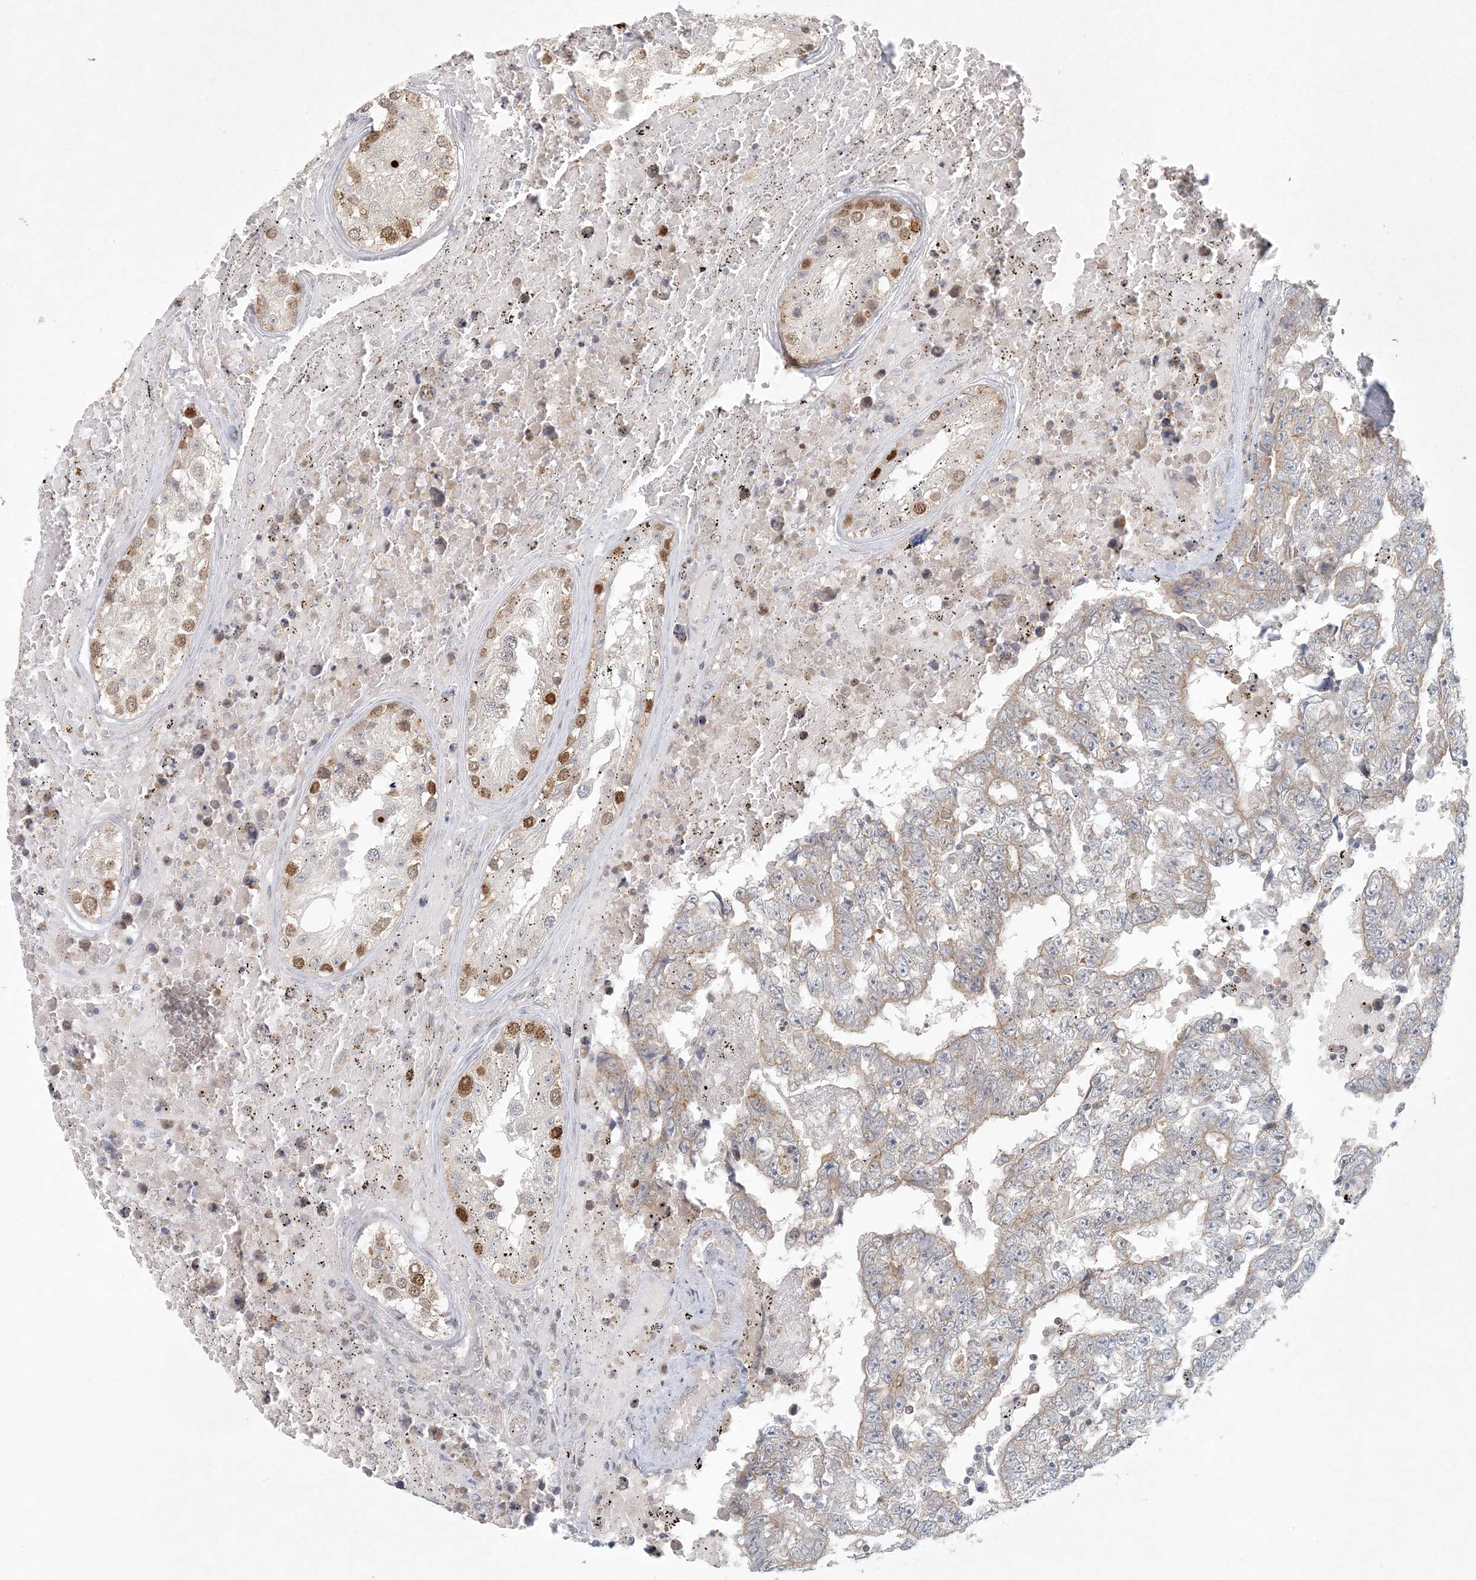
{"staining": {"intensity": "weak", "quantity": ">75%", "location": "cytoplasmic/membranous"}, "tissue": "testis cancer", "cell_type": "Tumor cells", "image_type": "cancer", "snomed": [{"axis": "morphology", "description": "Carcinoma, Embryonal, NOS"}, {"axis": "topography", "description": "Testis"}], "caption": "A low amount of weak cytoplasmic/membranous staining is present in about >75% of tumor cells in embryonal carcinoma (testis) tissue.", "gene": "OBI1", "patient": {"sex": "male", "age": 25}}